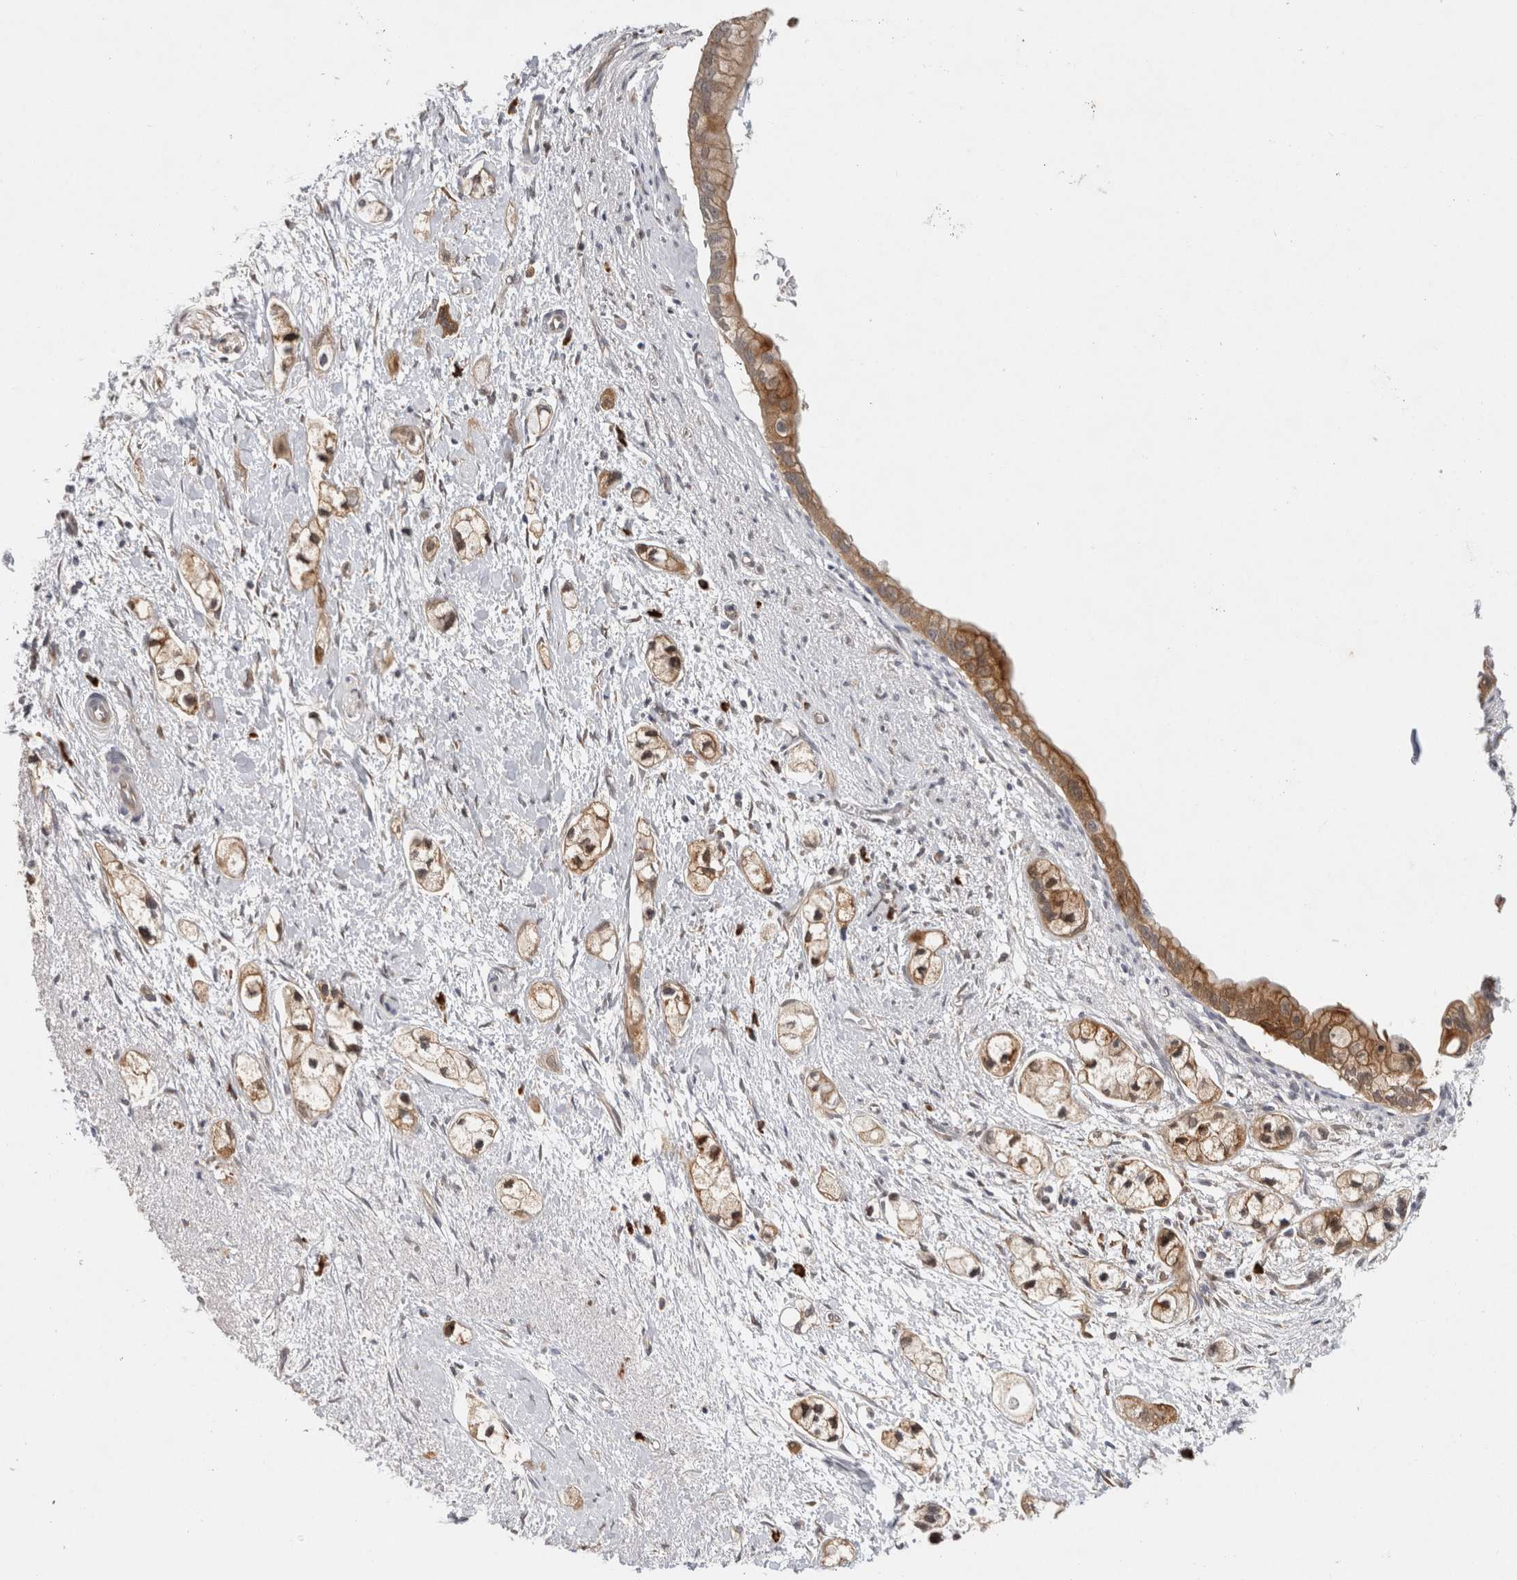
{"staining": {"intensity": "moderate", "quantity": ">75%", "location": "cytoplasmic/membranous"}, "tissue": "pancreatic cancer", "cell_type": "Tumor cells", "image_type": "cancer", "snomed": [{"axis": "morphology", "description": "Adenocarcinoma, NOS"}, {"axis": "topography", "description": "Pancreas"}], "caption": "Immunohistochemical staining of adenocarcinoma (pancreatic) reveals medium levels of moderate cytoplasmic/membranous staining in approximately >75% of tumor cells.", "gene": "APOL2", "patient": {"sex": "male", "age": 74}}